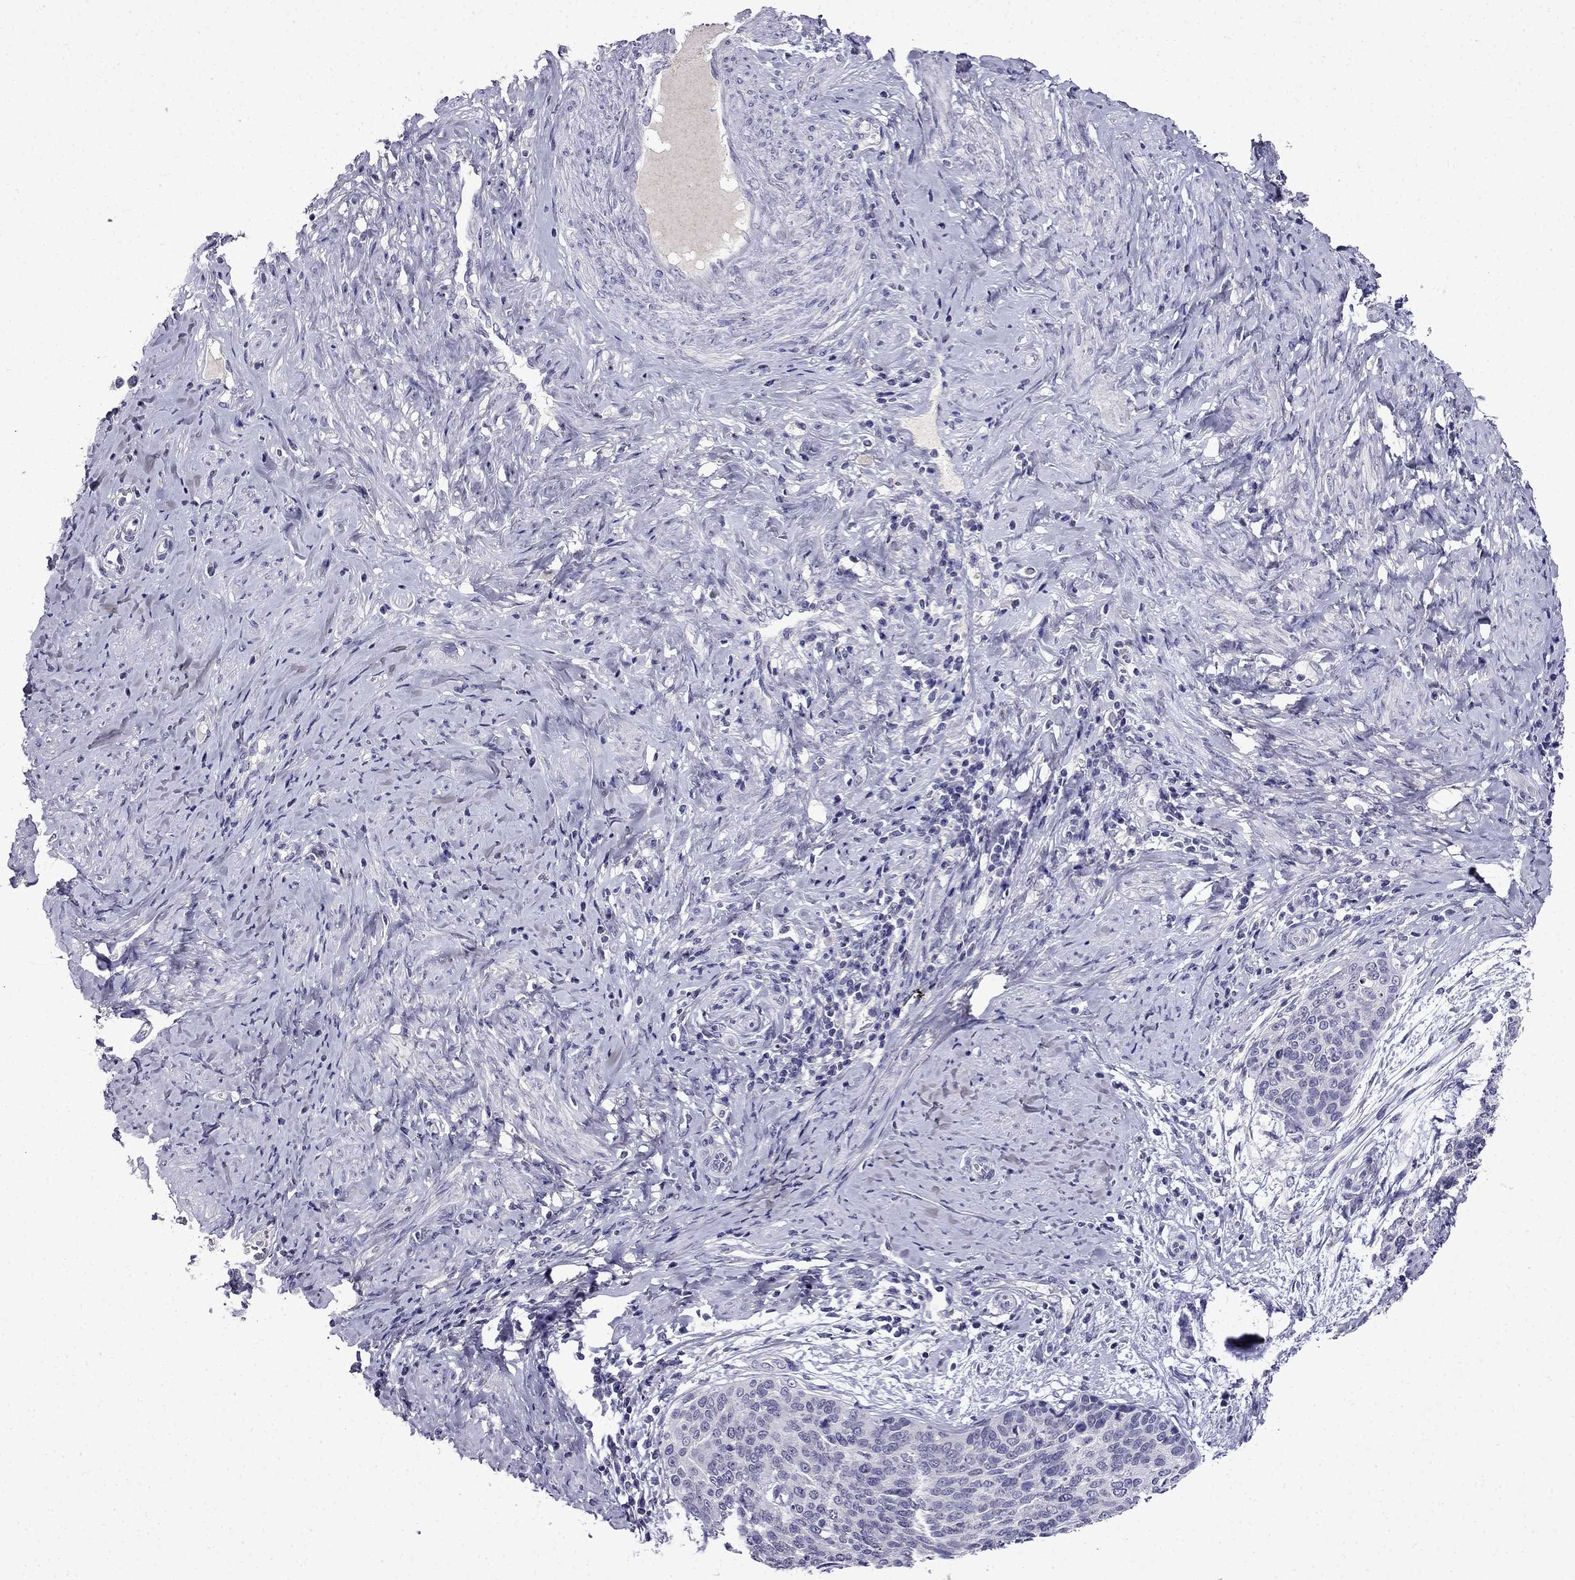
{"staining": {"intensity": "negative", "quantity": "none", "location": "none"}, "tissue": "cervical cancer", "cell_type": "Tumor cells", "image_type": "cancer", "snomed": [{"axis": "morphology", "description": "Squamous cell carcinoma, NOS"}, {"axis": "topography", "description": "Cervix"}], "caption": "Image shows no protein expression in tumor cells of cervical cancer (squamous cell carcinoma) tissue.", "gene": "DNAH17", "patient": {"sex": "female", "age": 69}}